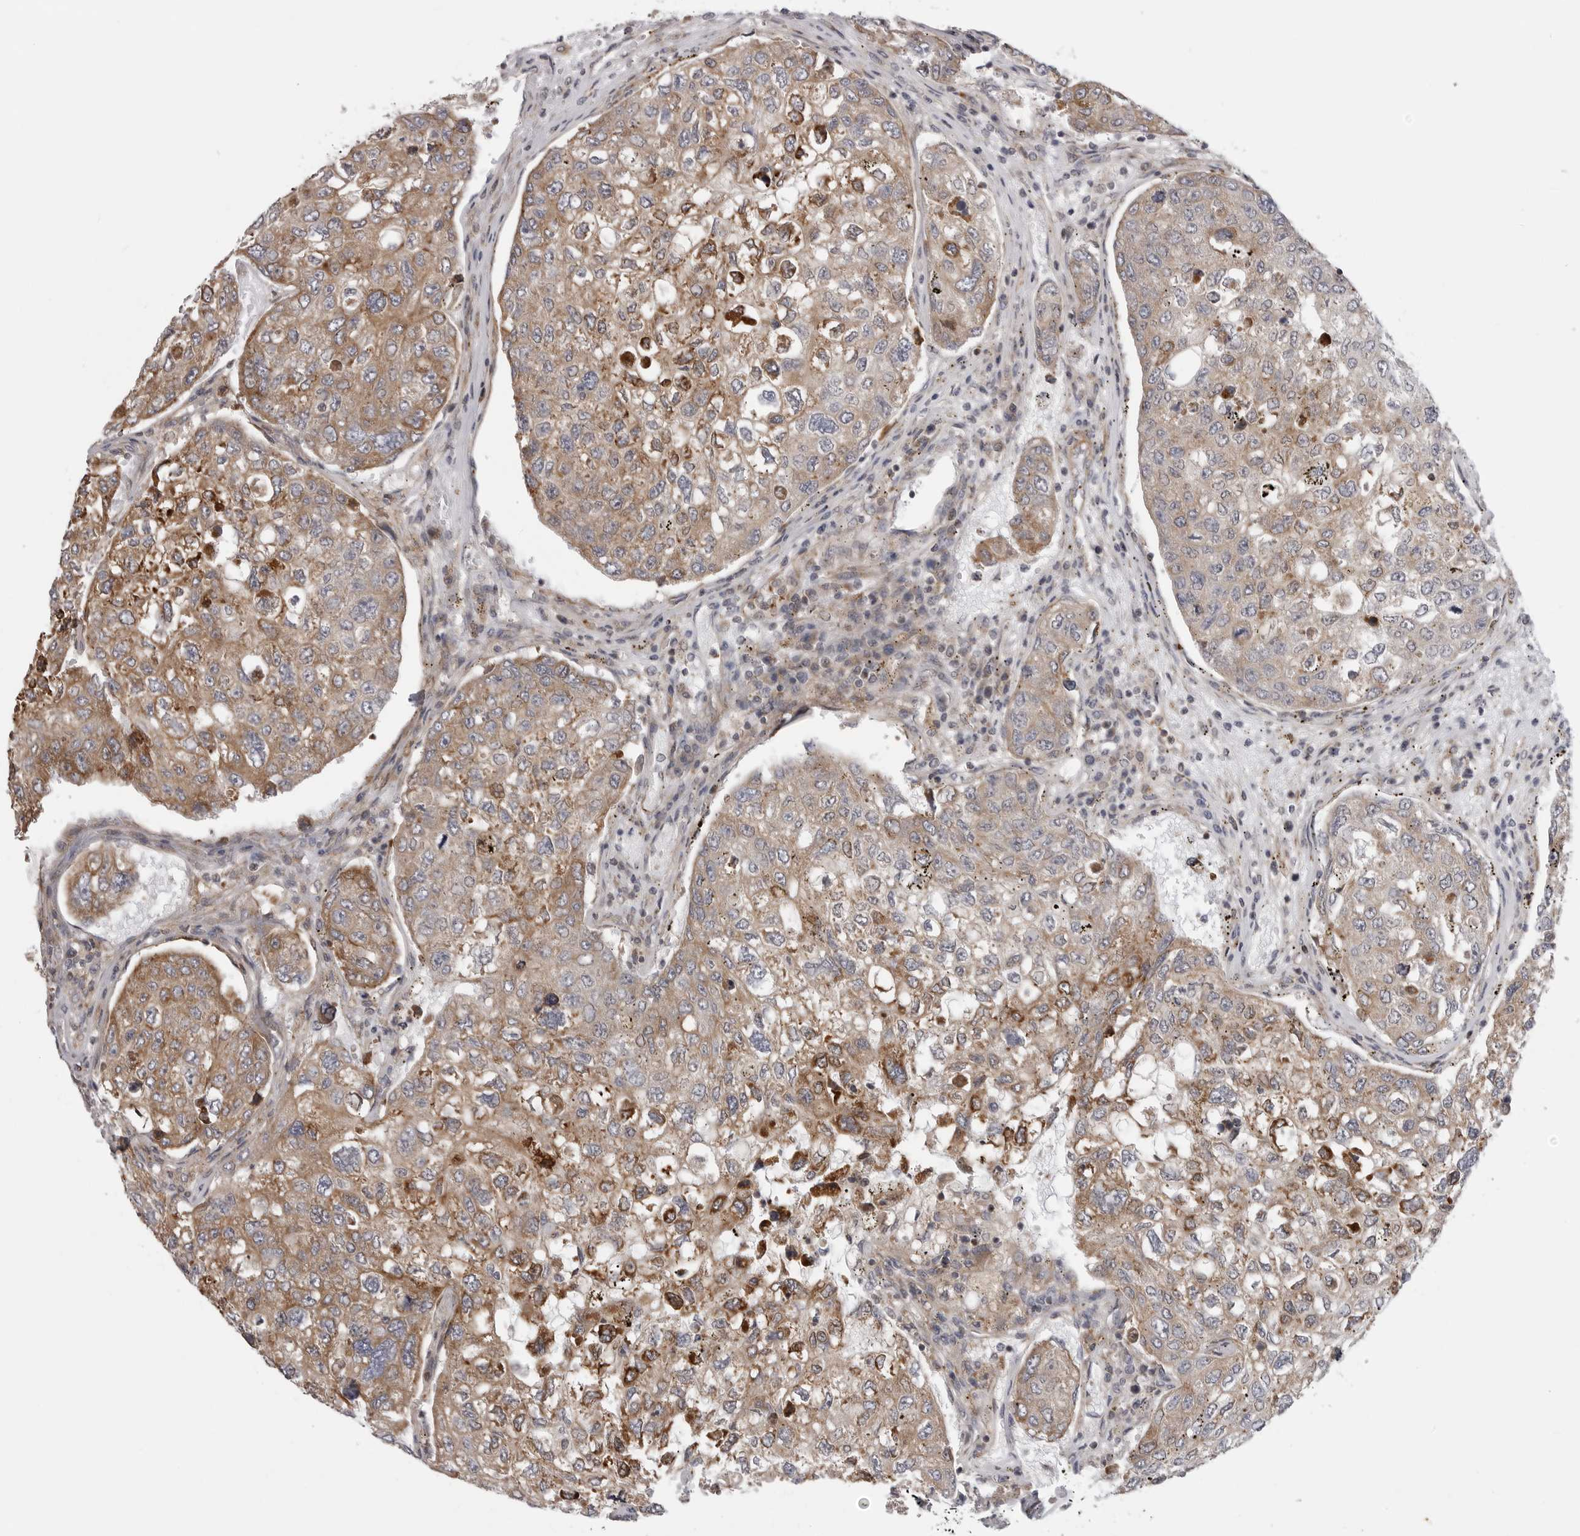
{"staining": {"intensity": "moderate", "quantity": ">75%", "location": "cytoplasmic/membranous"}, "tissue": "urothelial cancer", "cell_type": "Tumor cells", "image_type": "cancer", "snomed": [{"axis": "morphology", "description": "Urothelial carcinoma, High grade"}, {"axis": "topography", "description": "Lymph node"}, {"axis": "topography", "description": "Urinary bladder"}], "caption": "High-grade urothelial carcinoma stained for a protein (brown) displays moderate cytoplasmic/membranous positive staining in approximately >75% of tumor cells.", "gene": "SCP2", "patient": {"sex": "male", "age": 51}}